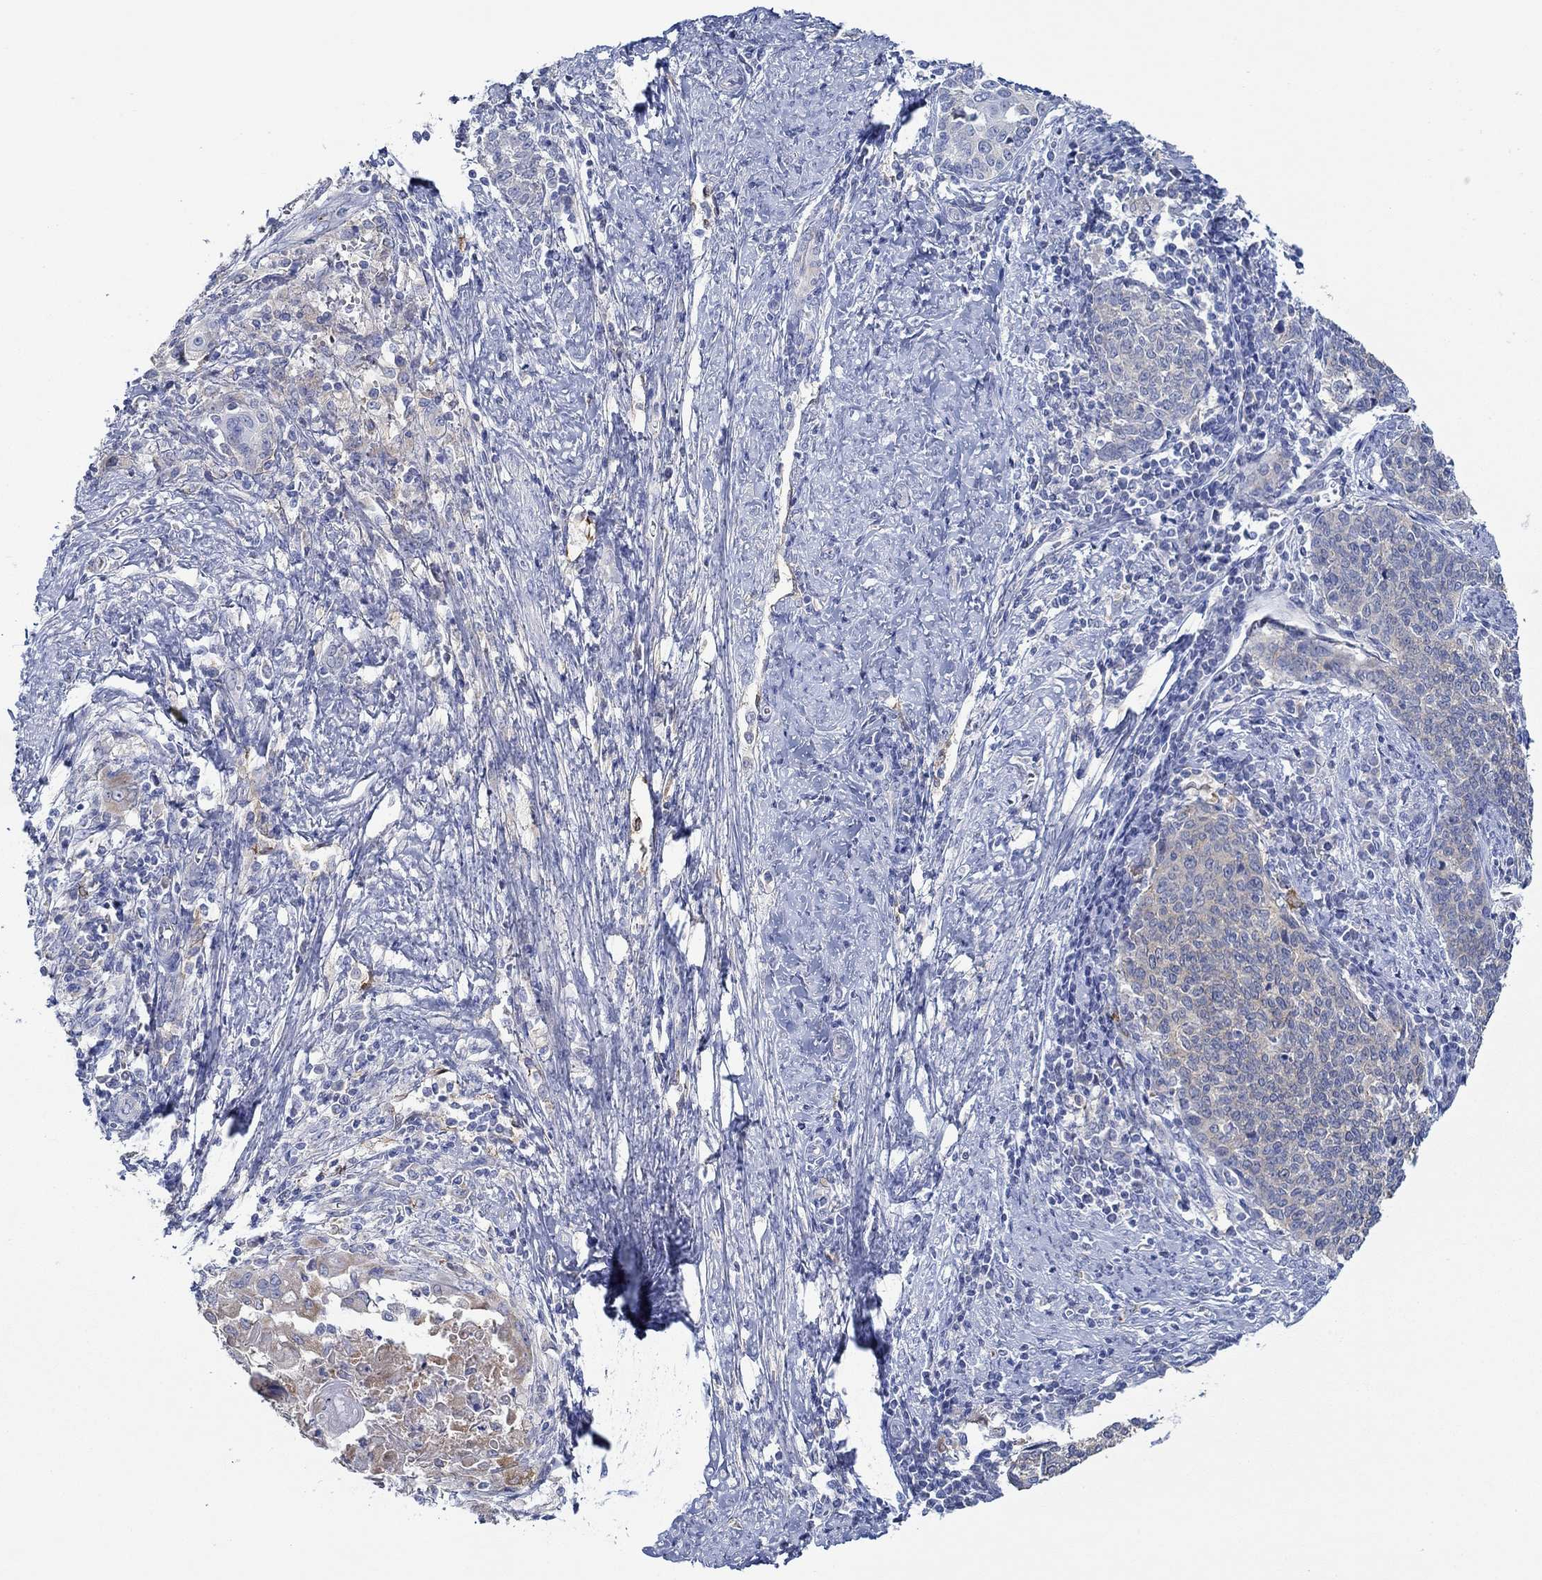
{"staining": {"intensity": "negative", "quantity": "none", "location": "none"}, "tissue": "cervical cancer", "cell_type": "Tumor cells", "image_type": "cancer", "snomed": [{"axis": "morphology", "description": "Squamous cell carcinoma, NOS"}, {"axis": "topography", "description": "Cervix"}], "caption": "This histopathology image is of squamous cell carcinoma (cervical) stained with immunohistochemistry to label a protein in brown with the nuclei are counter-stained blue. There is no positivity in tumor cells.", "gene": "SLC27A3", "patient": {"sex": "female", "age": 39}}